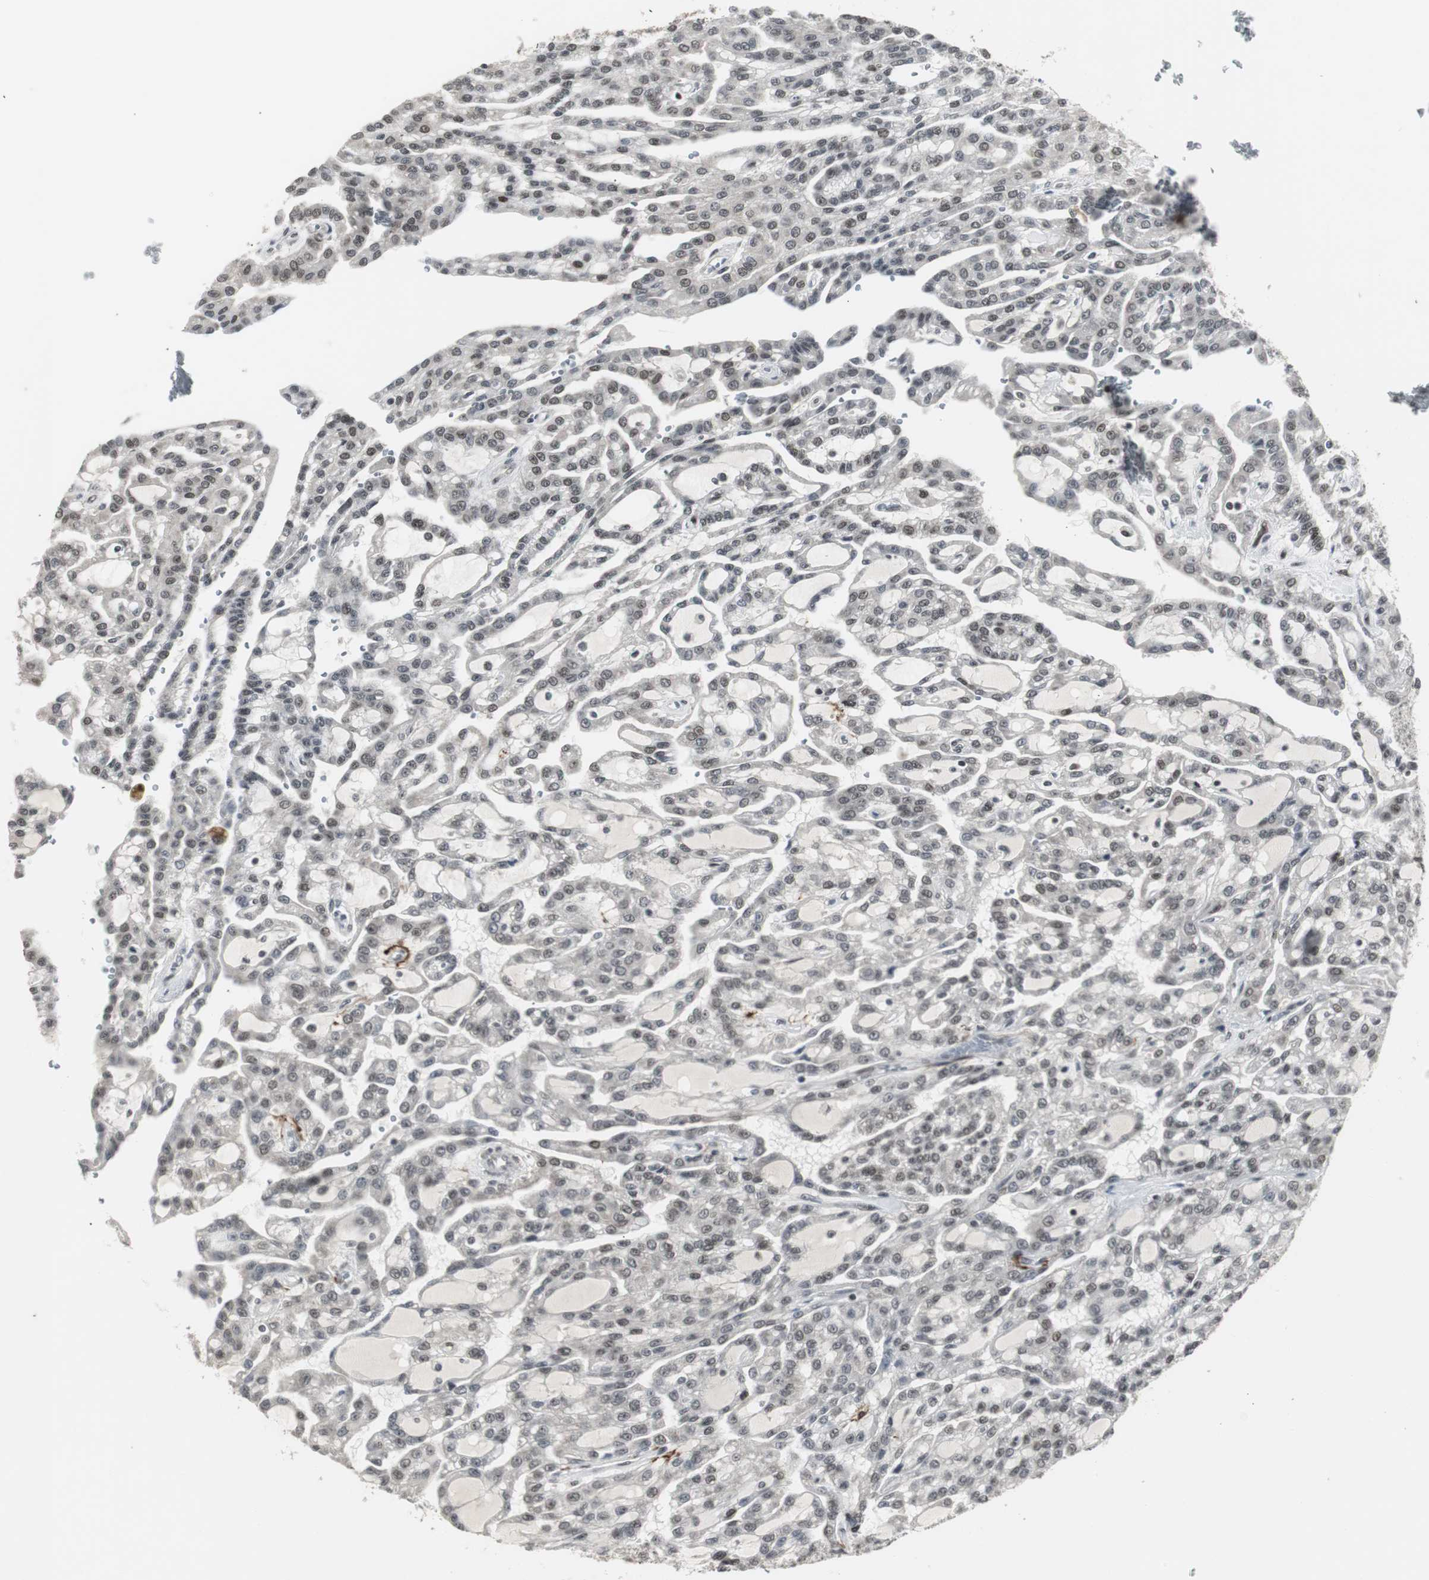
{"staining": {"intensity": "weak", "quantity": "<25%", "location": "nuclear"}, "tissue": "renal cancer", "cell_type": "Tumor cells", "image_type": "cancer", "snomed": [{"axis": "morphology", "description": "Adenocarcinoma, NOS"}, {"axis": "topography", "description": "Kidney"}], "caption": "A high-resolution histopathology image shows immunohistochemistry (IHC) staining of adenocarcinoma (renal), which exhibits no significant positivity in tumor cells.", "gene": "MPG", "patient": {"sex": "male", "age": 63}}